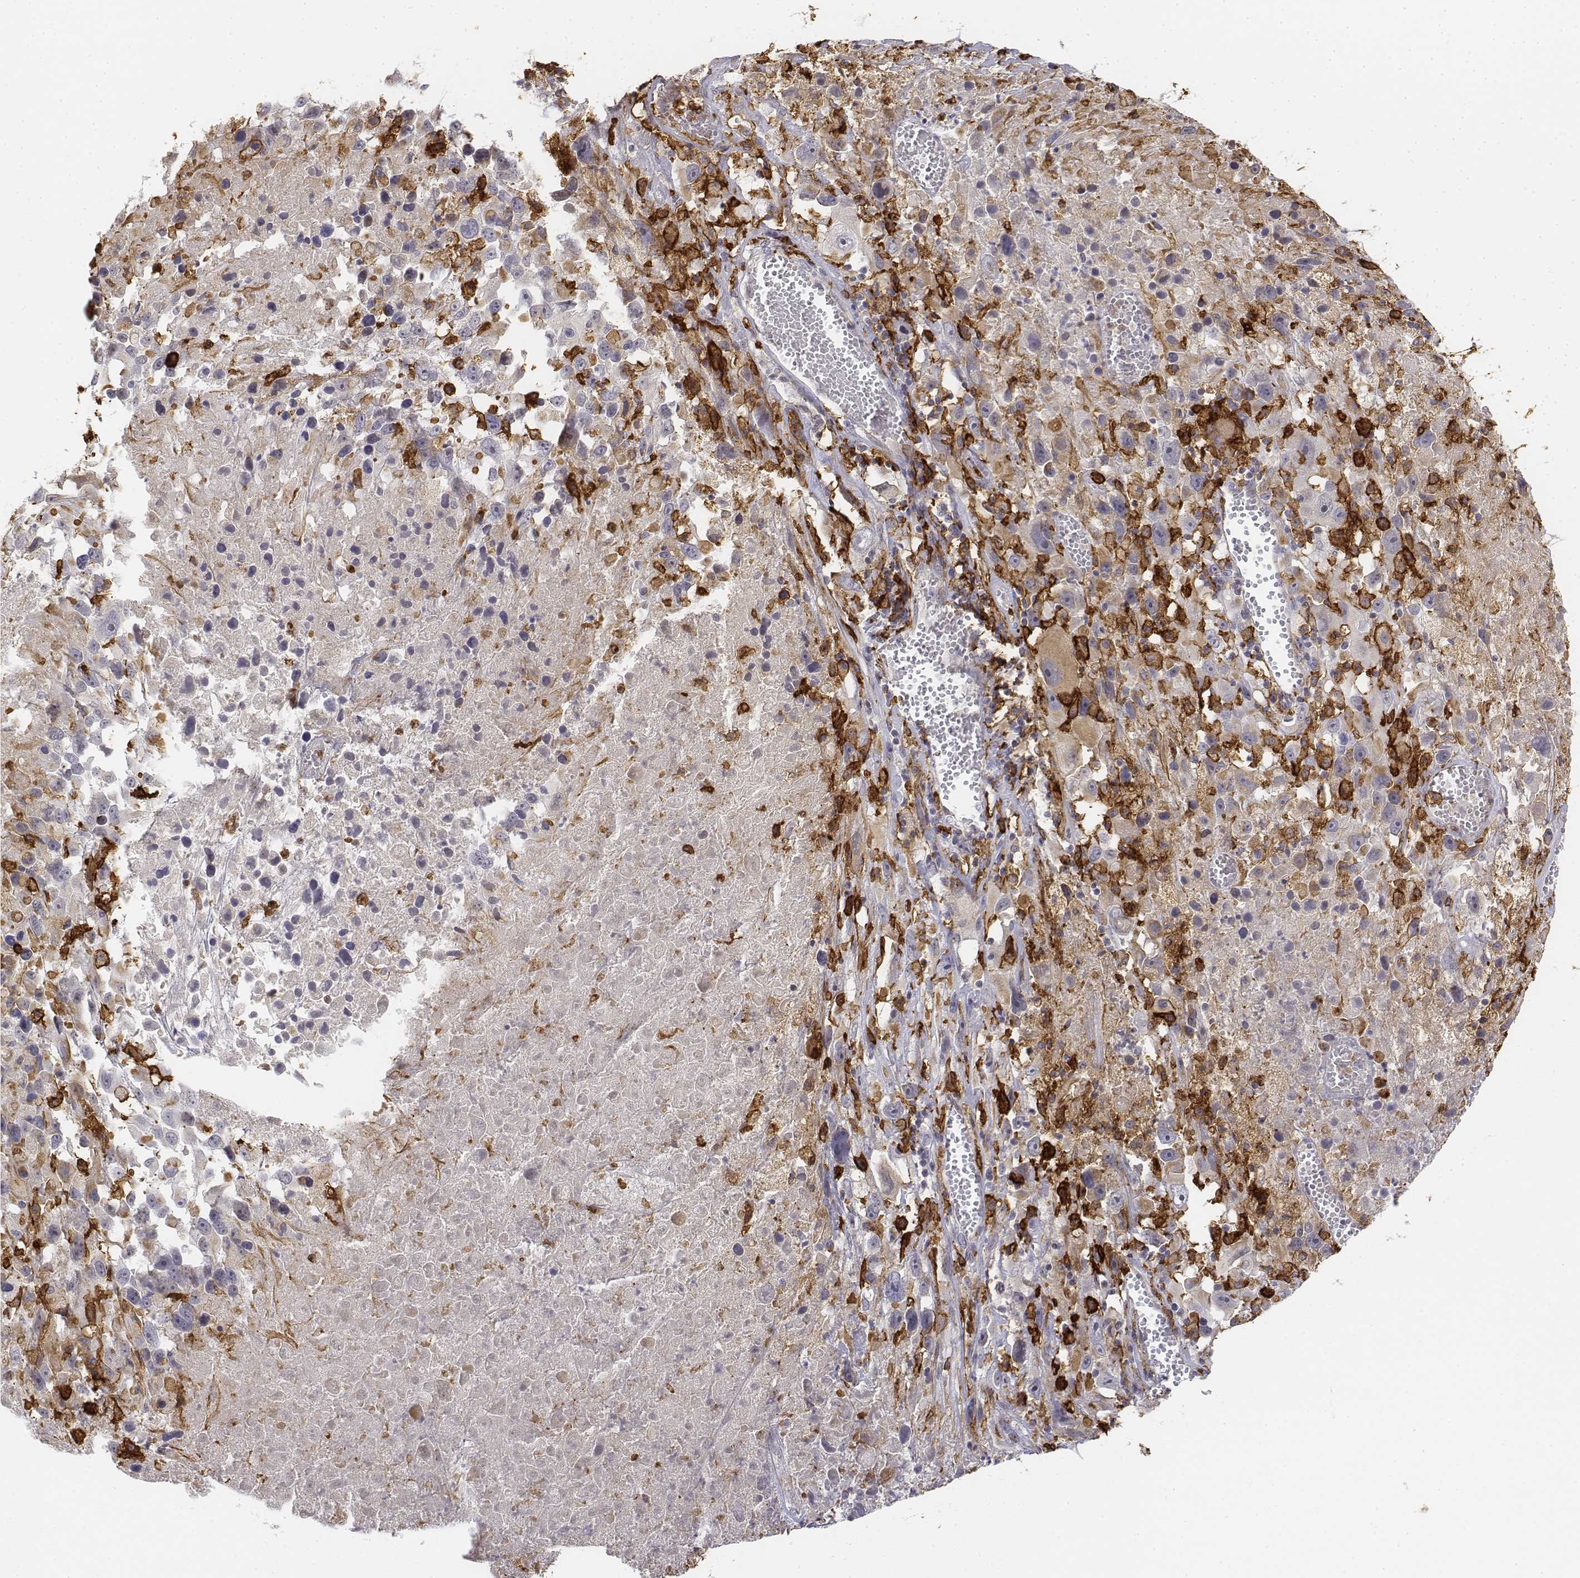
{"staining": {"intensity": "negative", "quantity": "none", "location": "none"}, "tissue": "melanoma", "cell_type": "Tumor cells", "image_type": "cancer", "snomed": [{"axis": "morphology", "description": "Malignant melanoma, Metastatic site"}, {"axis": "topography", "description": "Lymph node"}], "caption": "High power microscopy histopathology image of an immunohistochemistry photomicrograph of malignant melanoma (metastatic site), revealing no significant staining in tumor cells. (DAB immunohistochemistry with hematoxylin counter stain).", "gene": "CD14", "patient": {"sex": "male", "age": 50}}